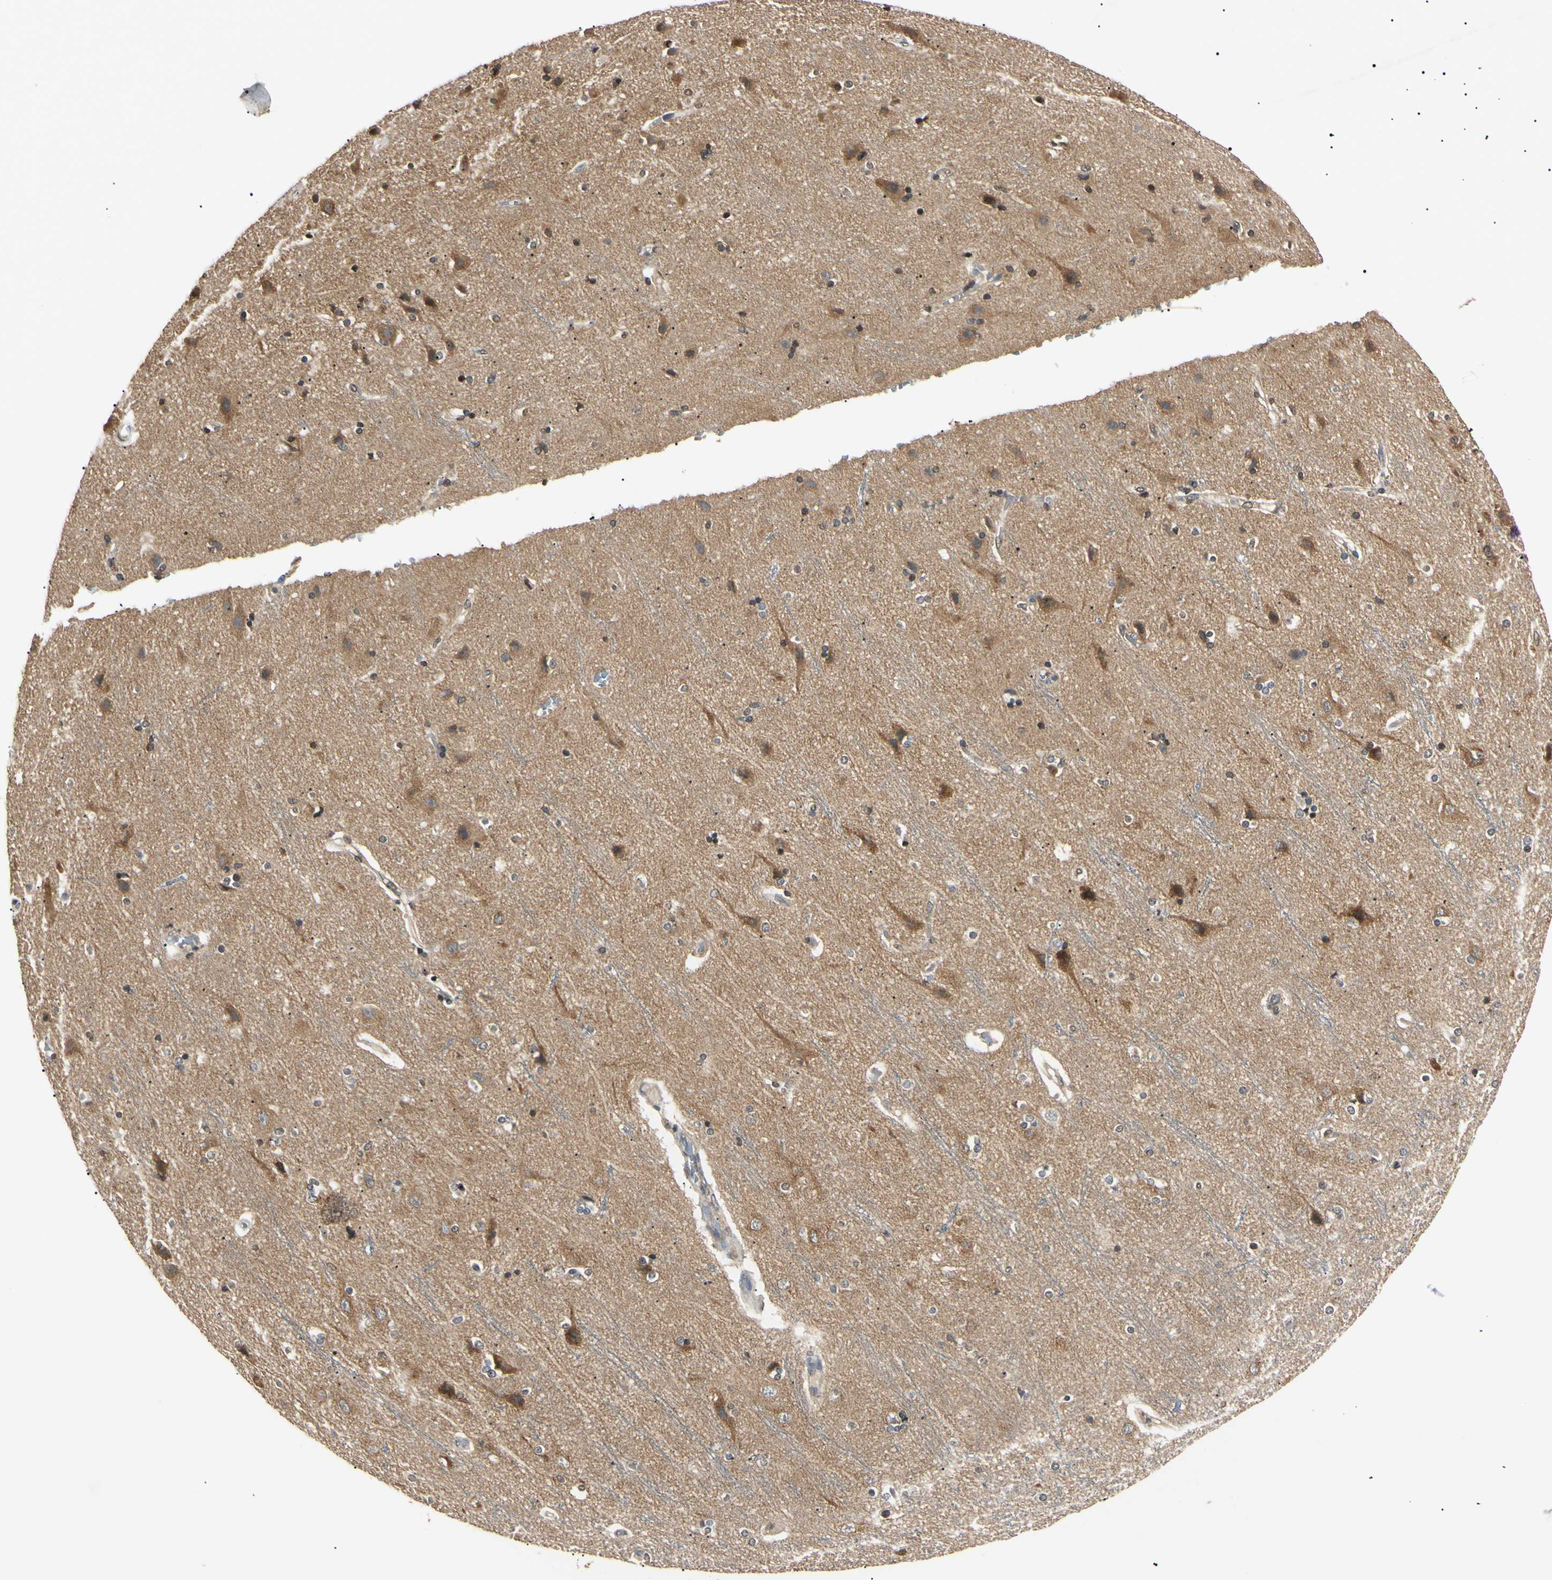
{"staining": {"intensity": "weak", "quantity": ">75%", "location": "cytoplasmic/membranous"}, "tissue": "cerebral cortex", "cell_type": "Endothelial cells", "image_type": "normal", "snomed": [{"axis": "morphology", "description": "Normal tissue, NOS"}, {"axis": "topography", "description": "Cerebral cortex"}], "caption": "The photomicrograph shows staining of benign cerebral cortex, revealing weak cytoplasmic/membranous protein positivity (brown color) within endothelial cells.", "gene": "EPN1", "patient": {"sex": "female", "age": 54}}